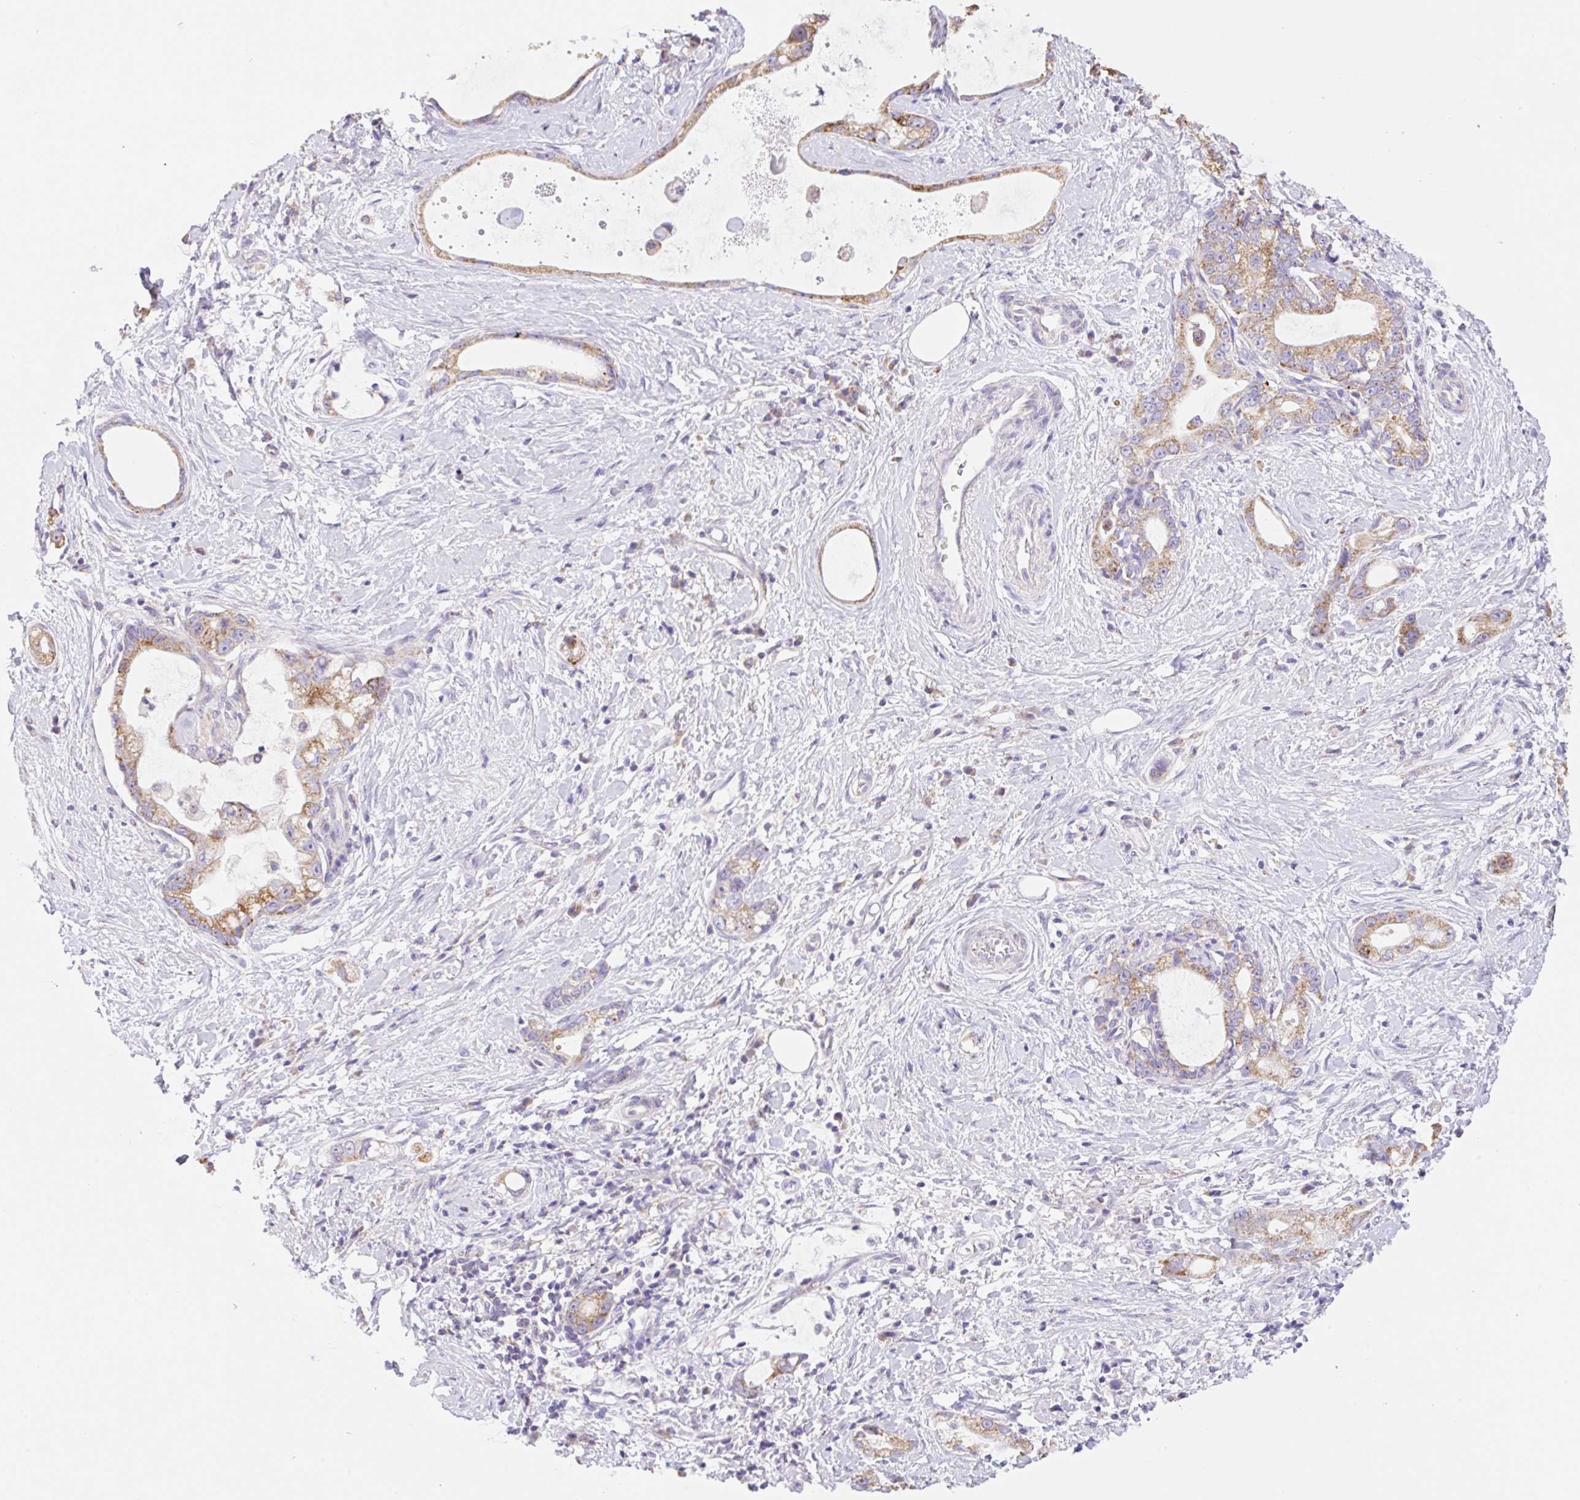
{"staining": {"intensity": "moderate", "quantity": ">75%", "location": "cytoplasmic/membranous"}, "tissue": "stomach cancer", "cell_type": "Tumor cells", "image_type": "cancer", "snomed": [{"axis": "morphology", "description": "Adenocarcinoma, NOS"}, {"axis": "topography", "description": "Stomach"}], "caption": "Brown immunohistochemical staining in stomach cancer demonstrates moderate cytoplasmic/membranous positivity in approximately >75% of tumor cells. (DAB (3,3'-diaminobenzidine) IHC with brightfield microscopy, high magnification).", "gene": "COPZ2", "patient": {"sex": "male", "age": 55}}